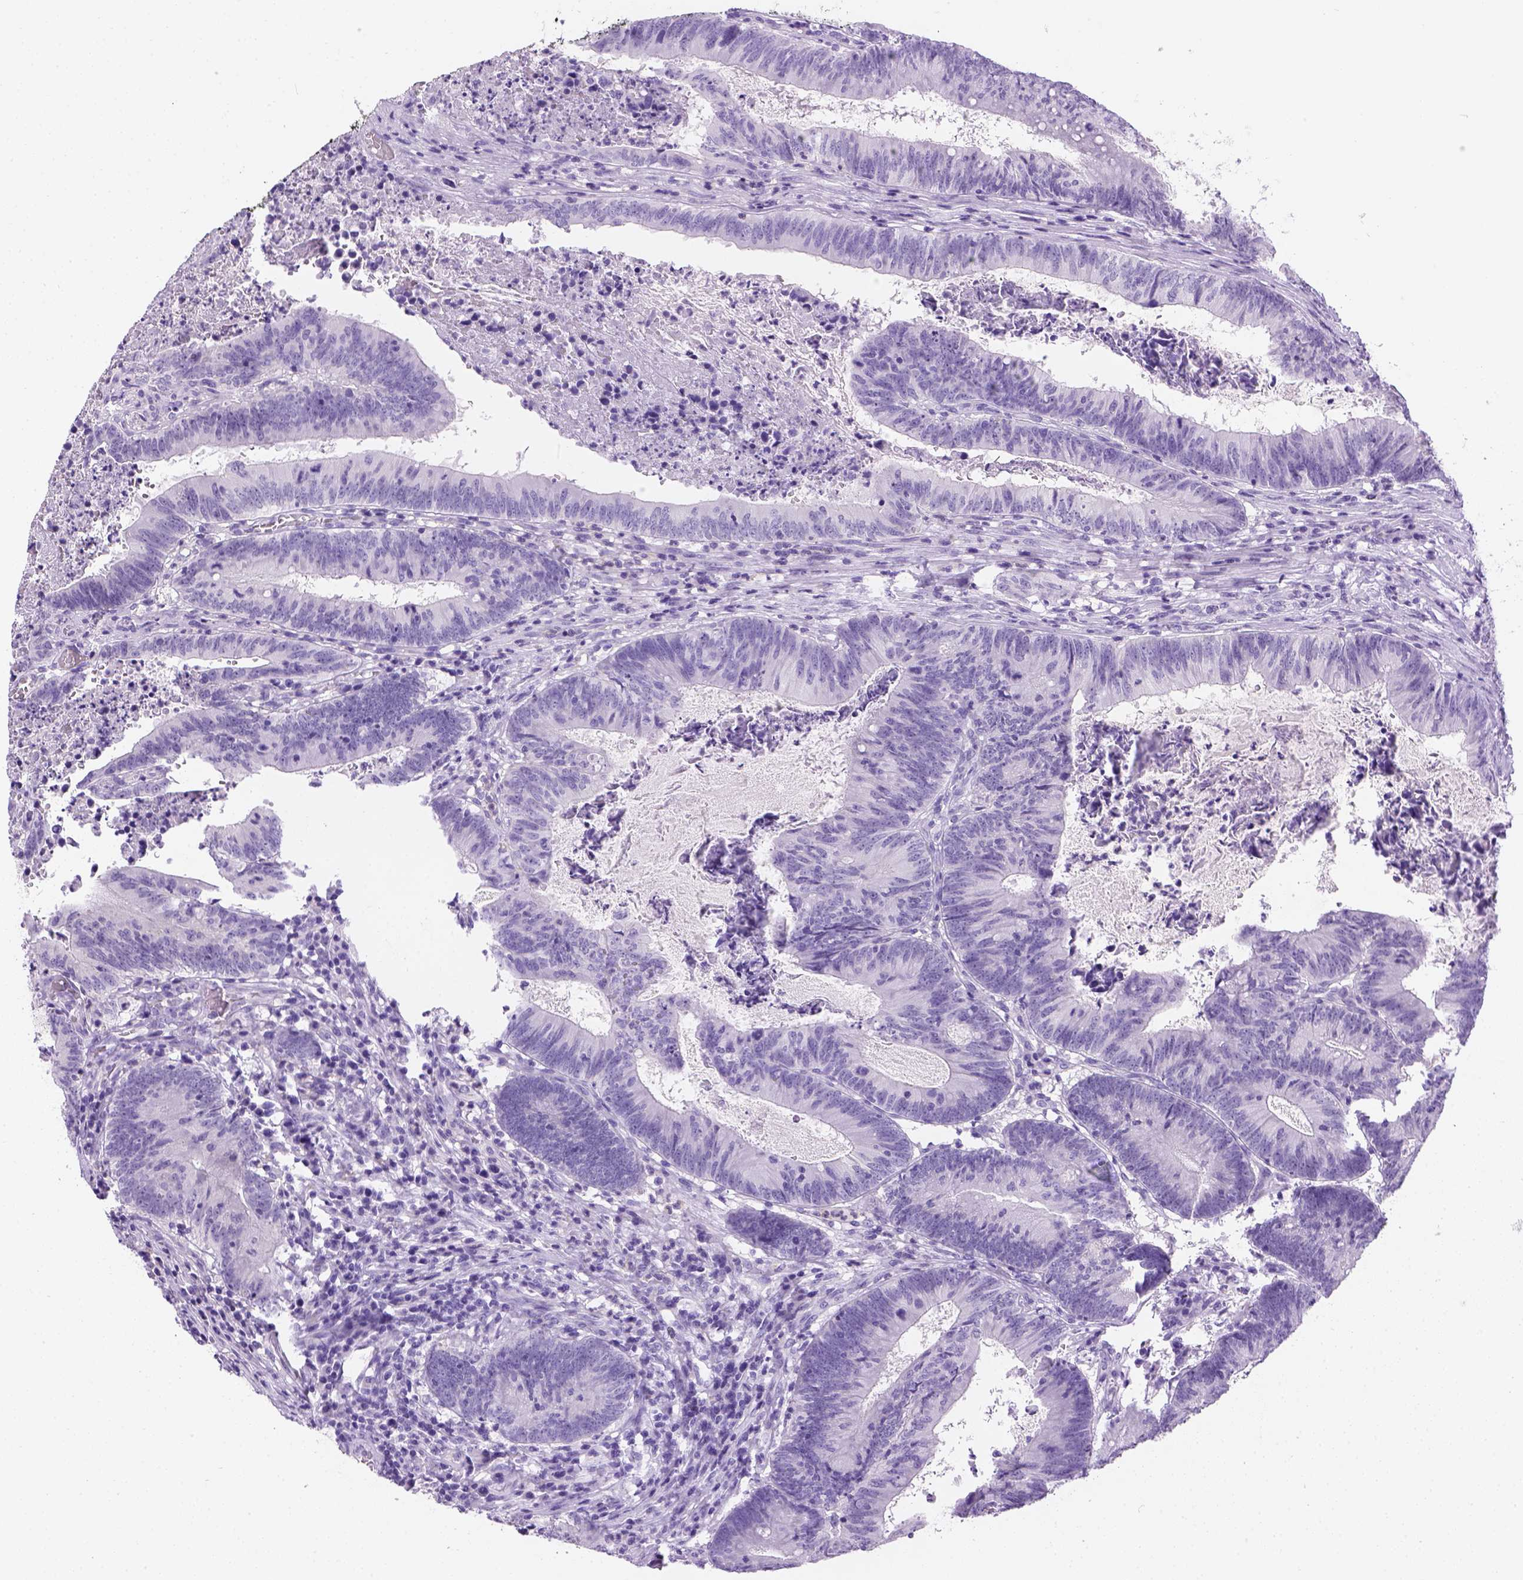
{"staining": {"intensity": "negative", "quantity": "none", "location": "none"}, "tissue": "colorectal cancer", "cell_type": "Tumor cells", "image_type": "cancer", "snomed": [{"axis": "morphology", "description": "Adenocarcinoma, NOS"}, {"axis": "topography", "description": "Colon"}], "caption": "This is an IHC micrograph of colorectal cancer (adenocarcinoma). There is no positivity in tumor cells.", "gene": "TMEM38A", "patient": {"sex": "female", "age": 70}}